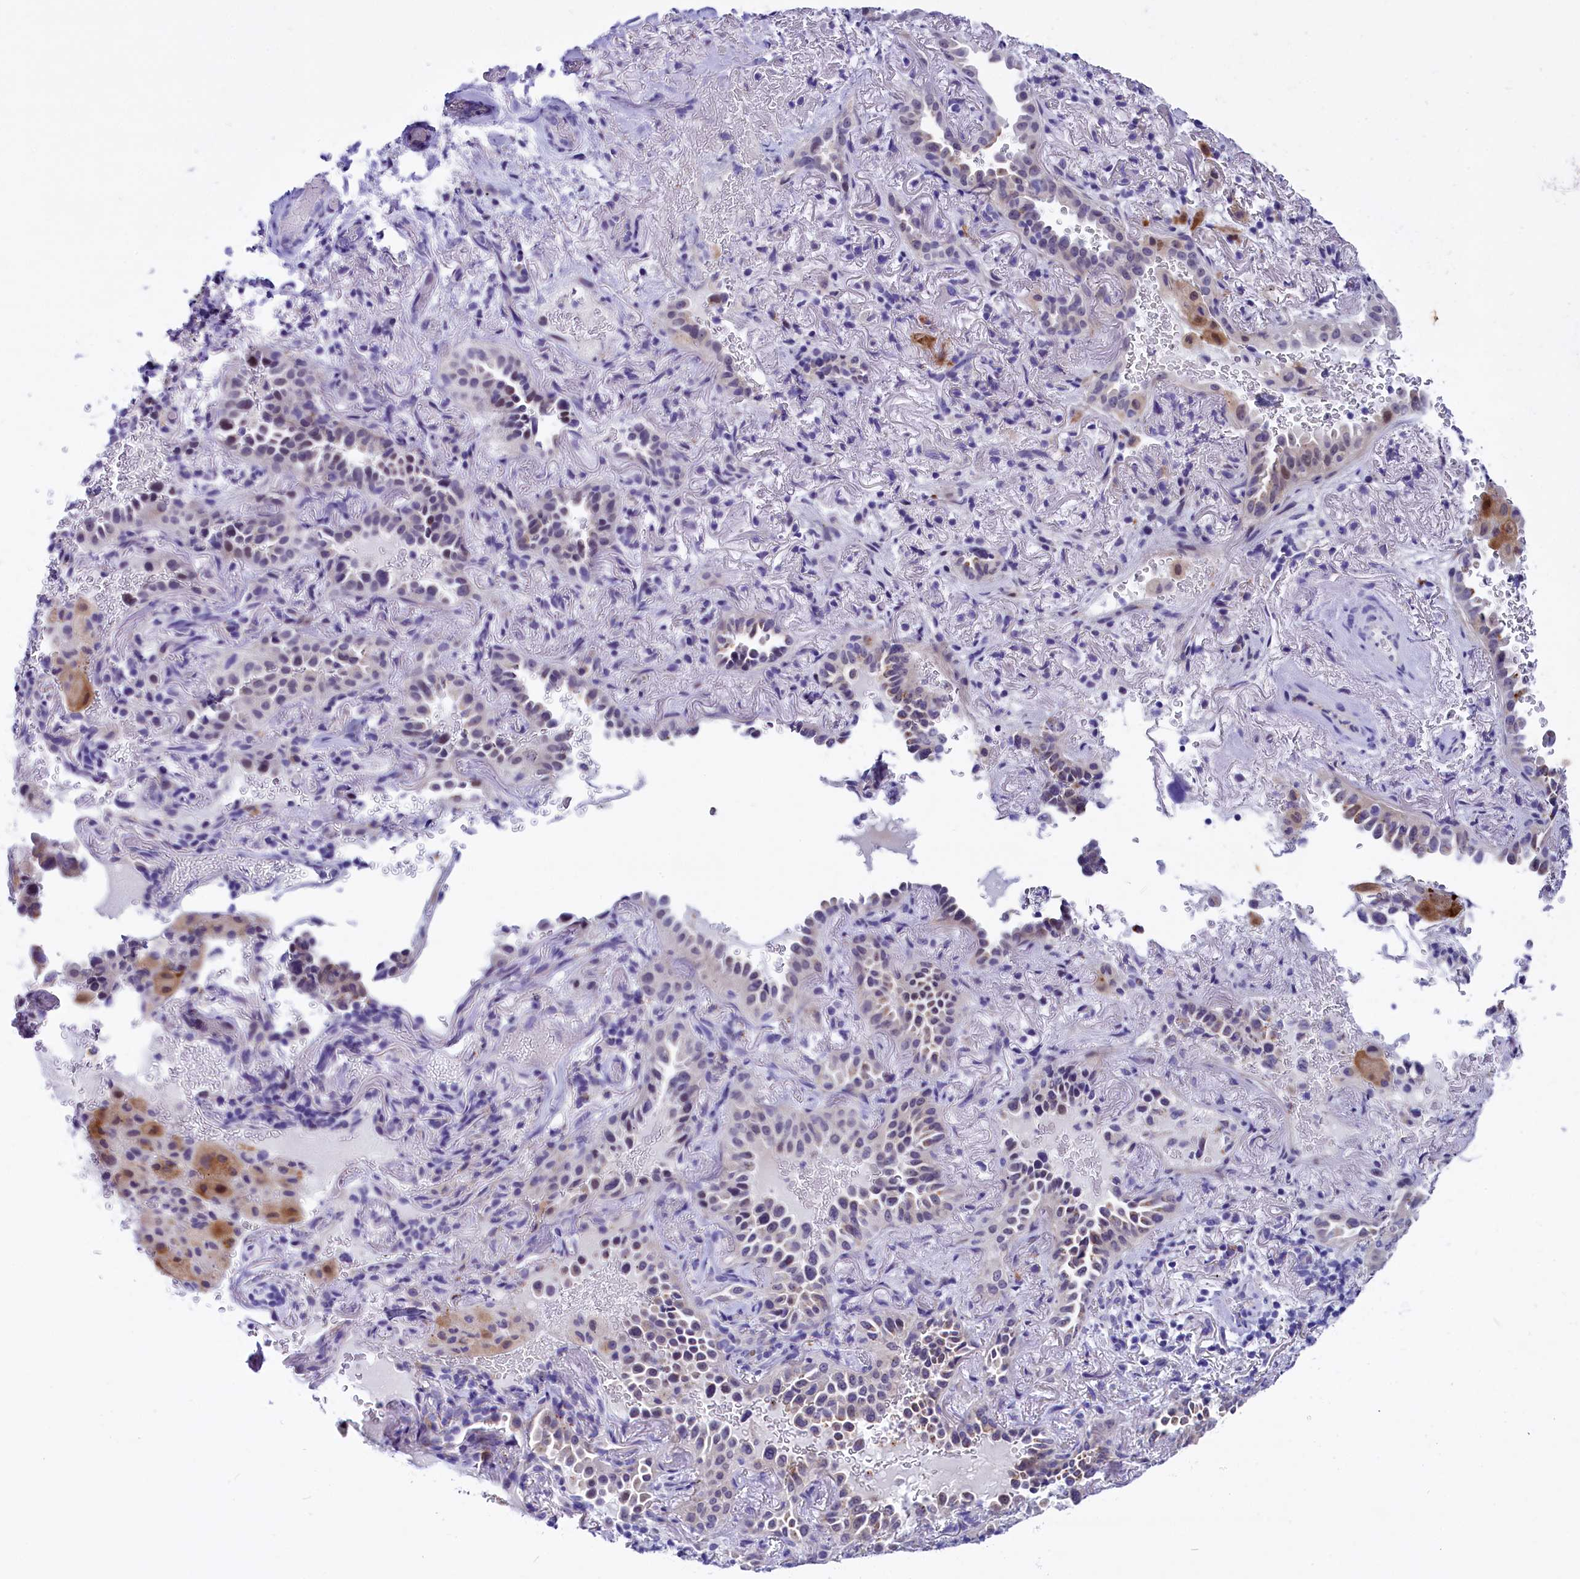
{"staining": {"intensity": "weak", "quantity": "<25%", "location": "cytoplasmic/membranous"}, "tissue": "lung cancer", "cell_type": "Tumor cells", "image_type": "cancer", "snomed": [{"axis": "morphology", "description": "Adenocarcinoma, NOS"}, {"axis": "topography", "description": "Lung"}], "caption": "Immunohistochemical staining of lung cancer (adenocarcinoma) shows no significant expression in tumor cells.", "gene": "SCD5", "patient": {"sex": "female", "age": 69}}